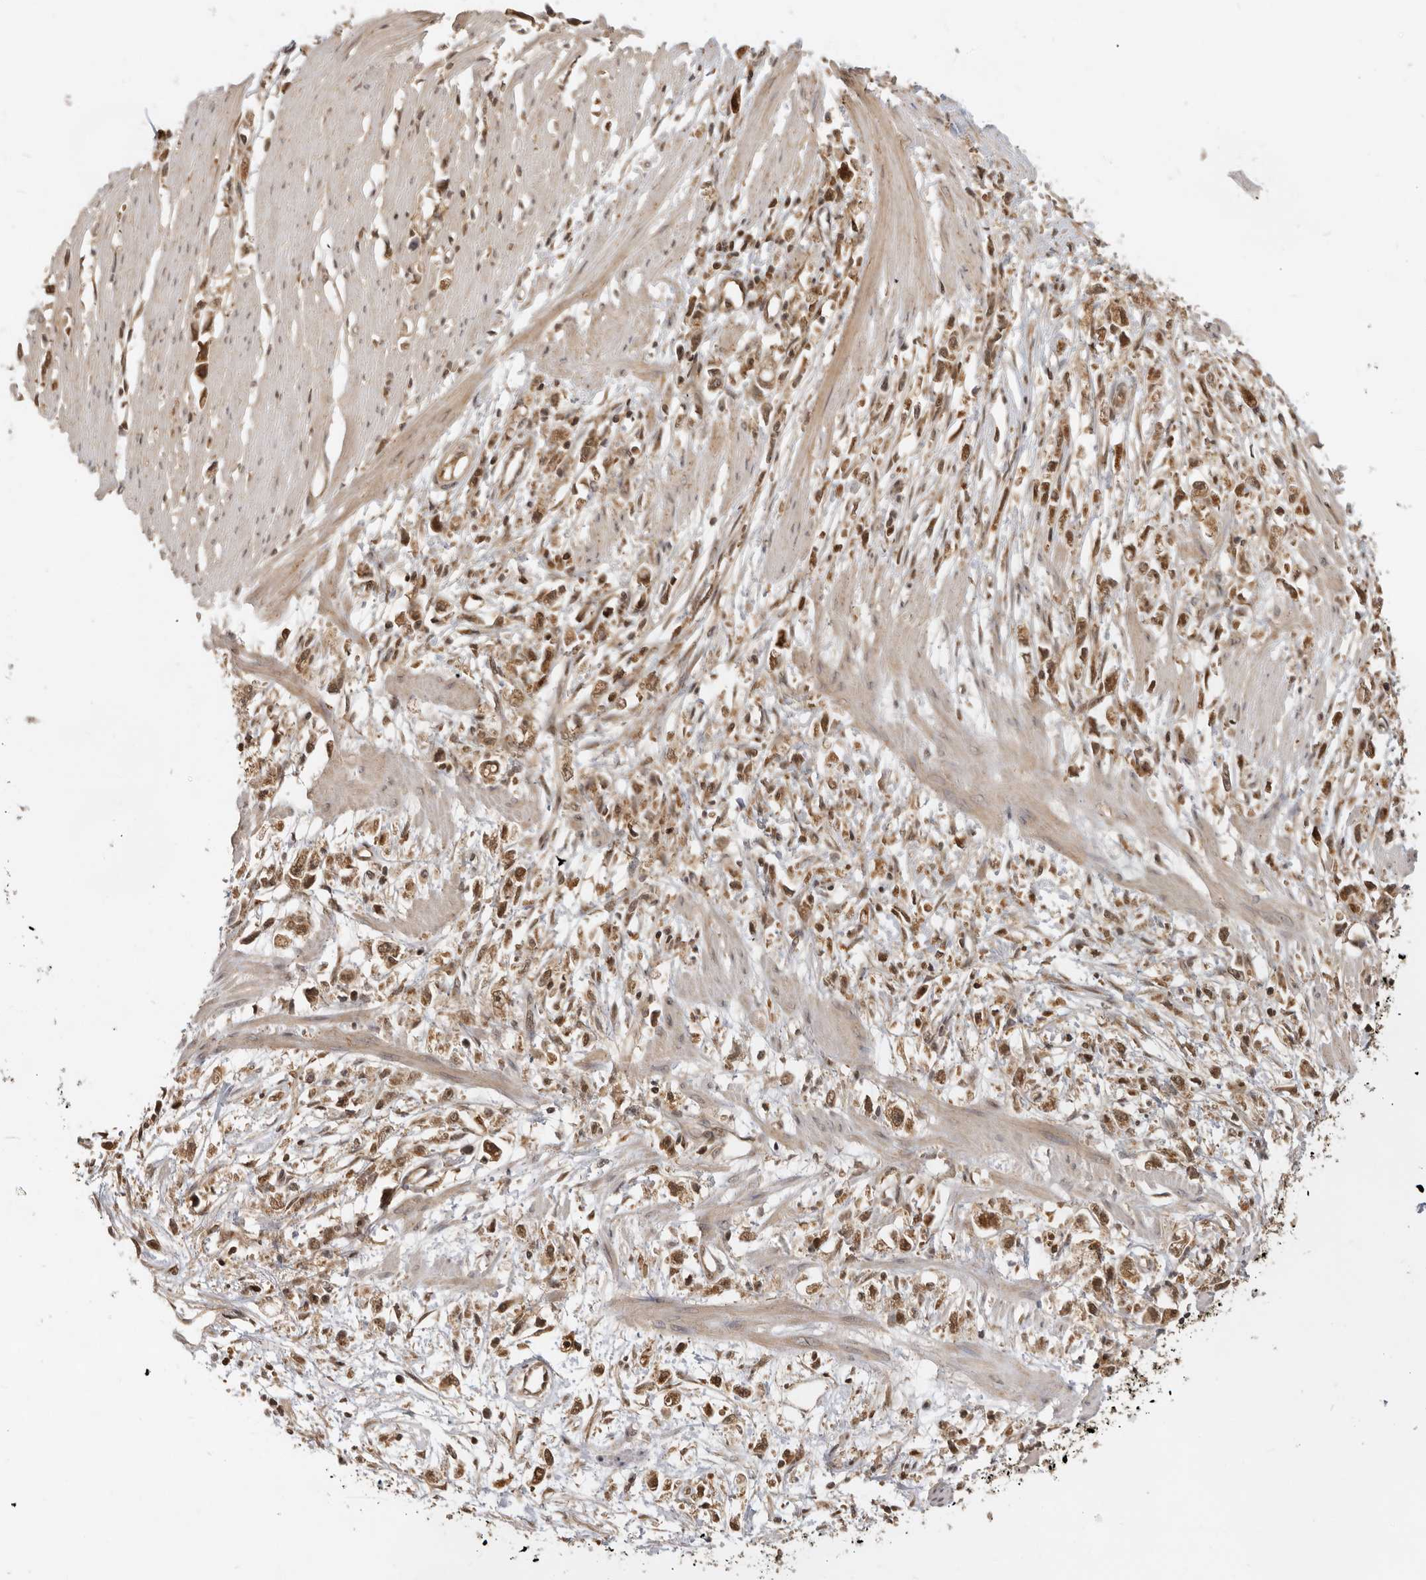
{"staining": {"intensity": "moderate", "quantity": ">75%", "location": "cytoplasmic/membranous,nuclear"}, "tissue": "stomach cancer", "cell_type": "Tumor cells", "image_type": "cancer", "snomed": [{"axis": "morphology", "description": "Adenocarcinoma, NOS"}, {"axis": "topography", "description": "Stomach"}], "caption": "Human stomach cancer (adenocarcinoma) stained with a brown dye displays moderate cytoplasmic/membranous and nuclear positive expression in about >75% of tumor cells.", "gene": "ADPRS", "patient": {"sex": "female", "age": 59}}